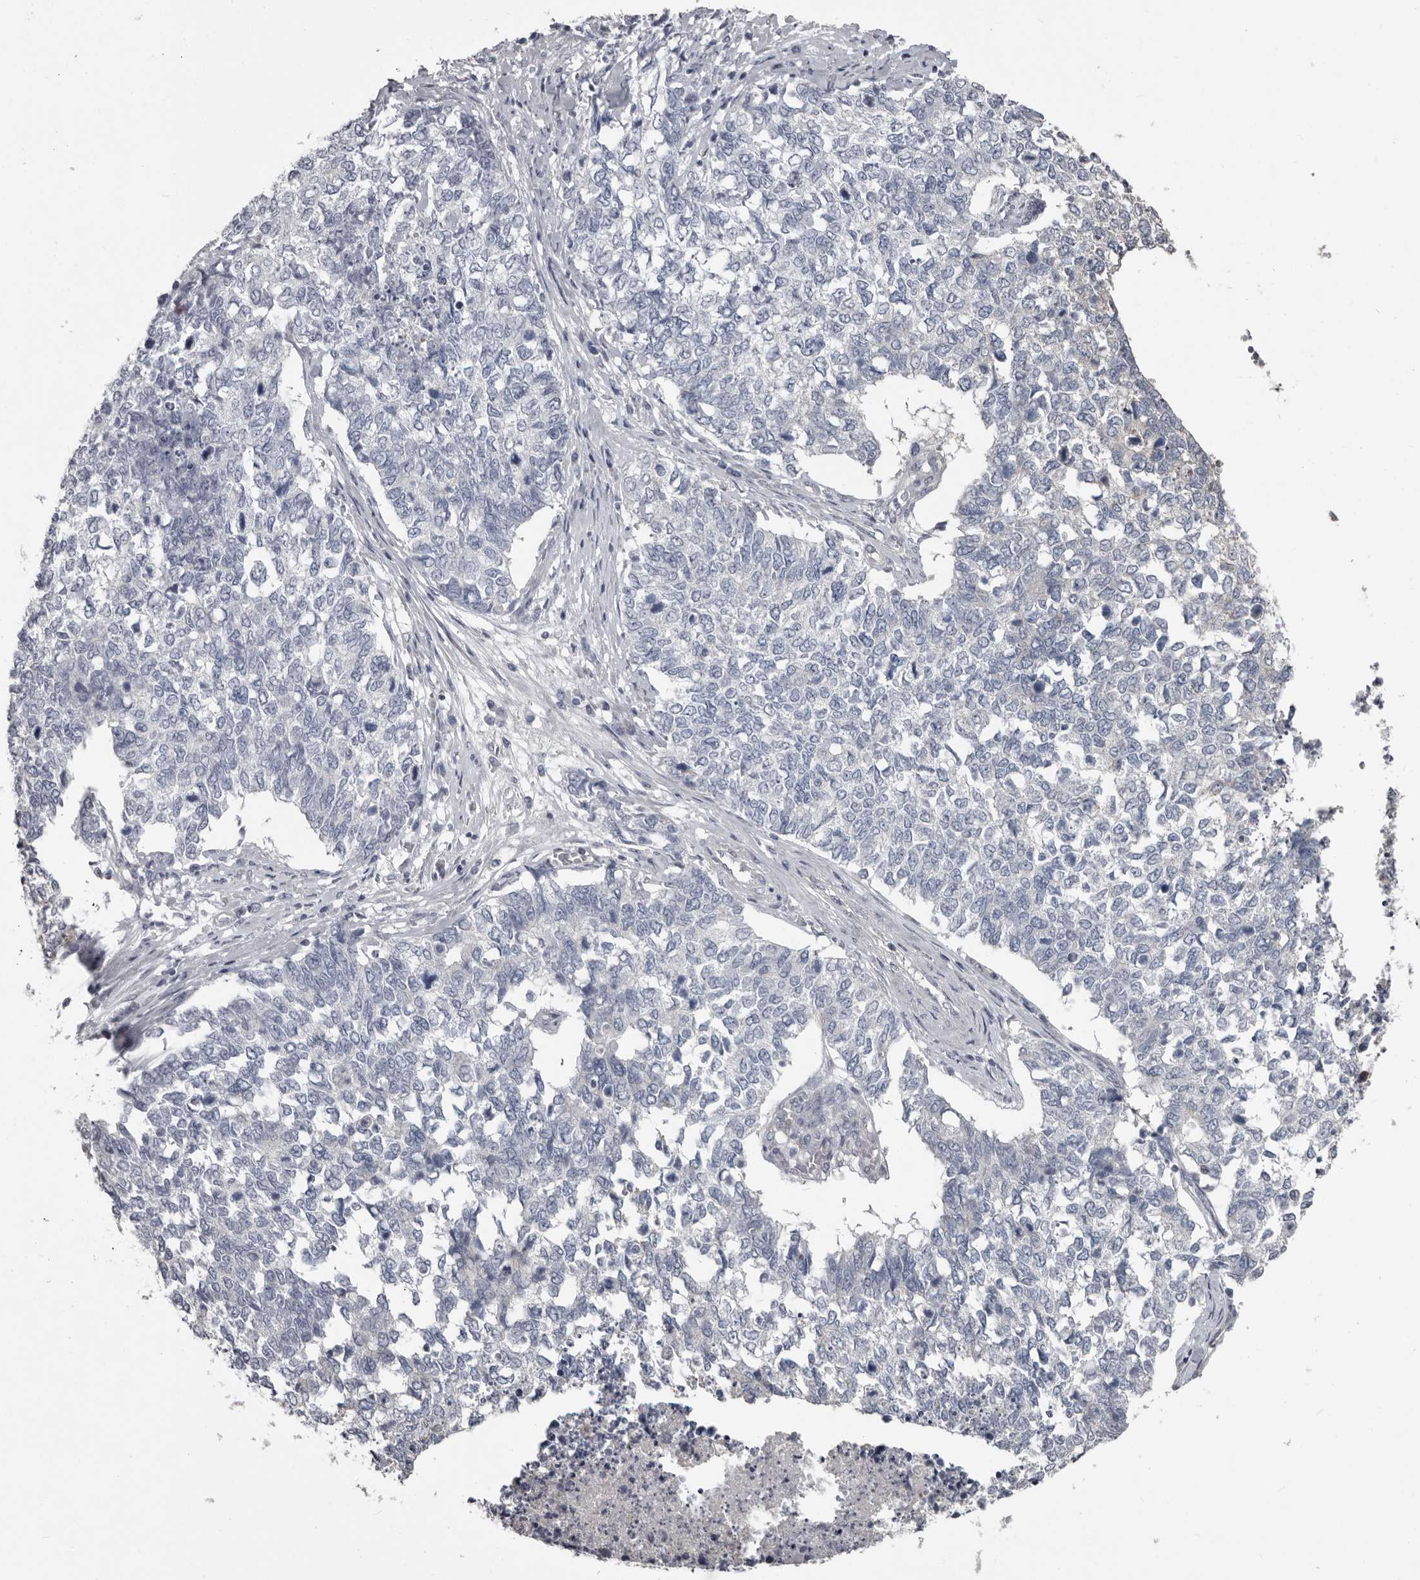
{"staining": {"intensity": "negative", "quantity": "none", "location": "none"}, "tissue": "cervical cancer", "cell_type": "Tumor cells", "image_type": "cancer", "snomed": [{"axis": "morphology", "description": "Squamous cell carcinoma, NOS"}, {"axis": "topography", "description": "Cervix"}], "caption": "Squamous cell carcinoma (cervical) was stained to show a protein in brown. There is no significant positivity in tumor cells.", "gene": "CA6", "patient": {"sex": "female", "age": 63}}